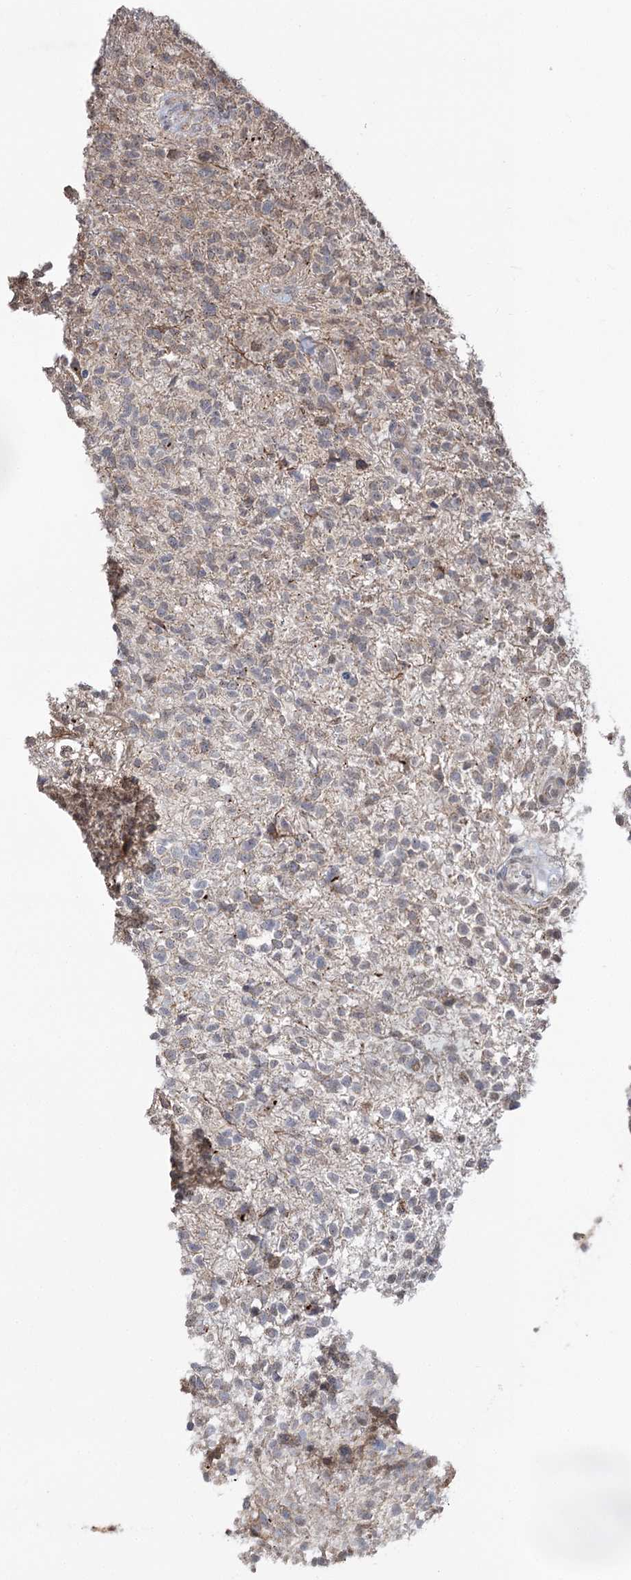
{"staining": {"intensity": "moderate", "quantity": "<25%", "location": "cytoplasmic/membranous"}, "tissue": "glioma", "cell_type": "Tumor cells", "image_type": "cancer", "snomed": [{"axis": "morphology", "description": "Glioma, malignant, High grade"}, {"axis": "topography", "description": "Brain"}], "caption": "Immunohistochemical staining of human malignant glioma (high-grade) exhibits low levels of moderate cytoplasmic/membranous positivity in approximately <25% of tumor cells. Nuclei are stained in blue.", "gene": "ZSCAN23", "patient": {"sex": "male", "age": 56}}